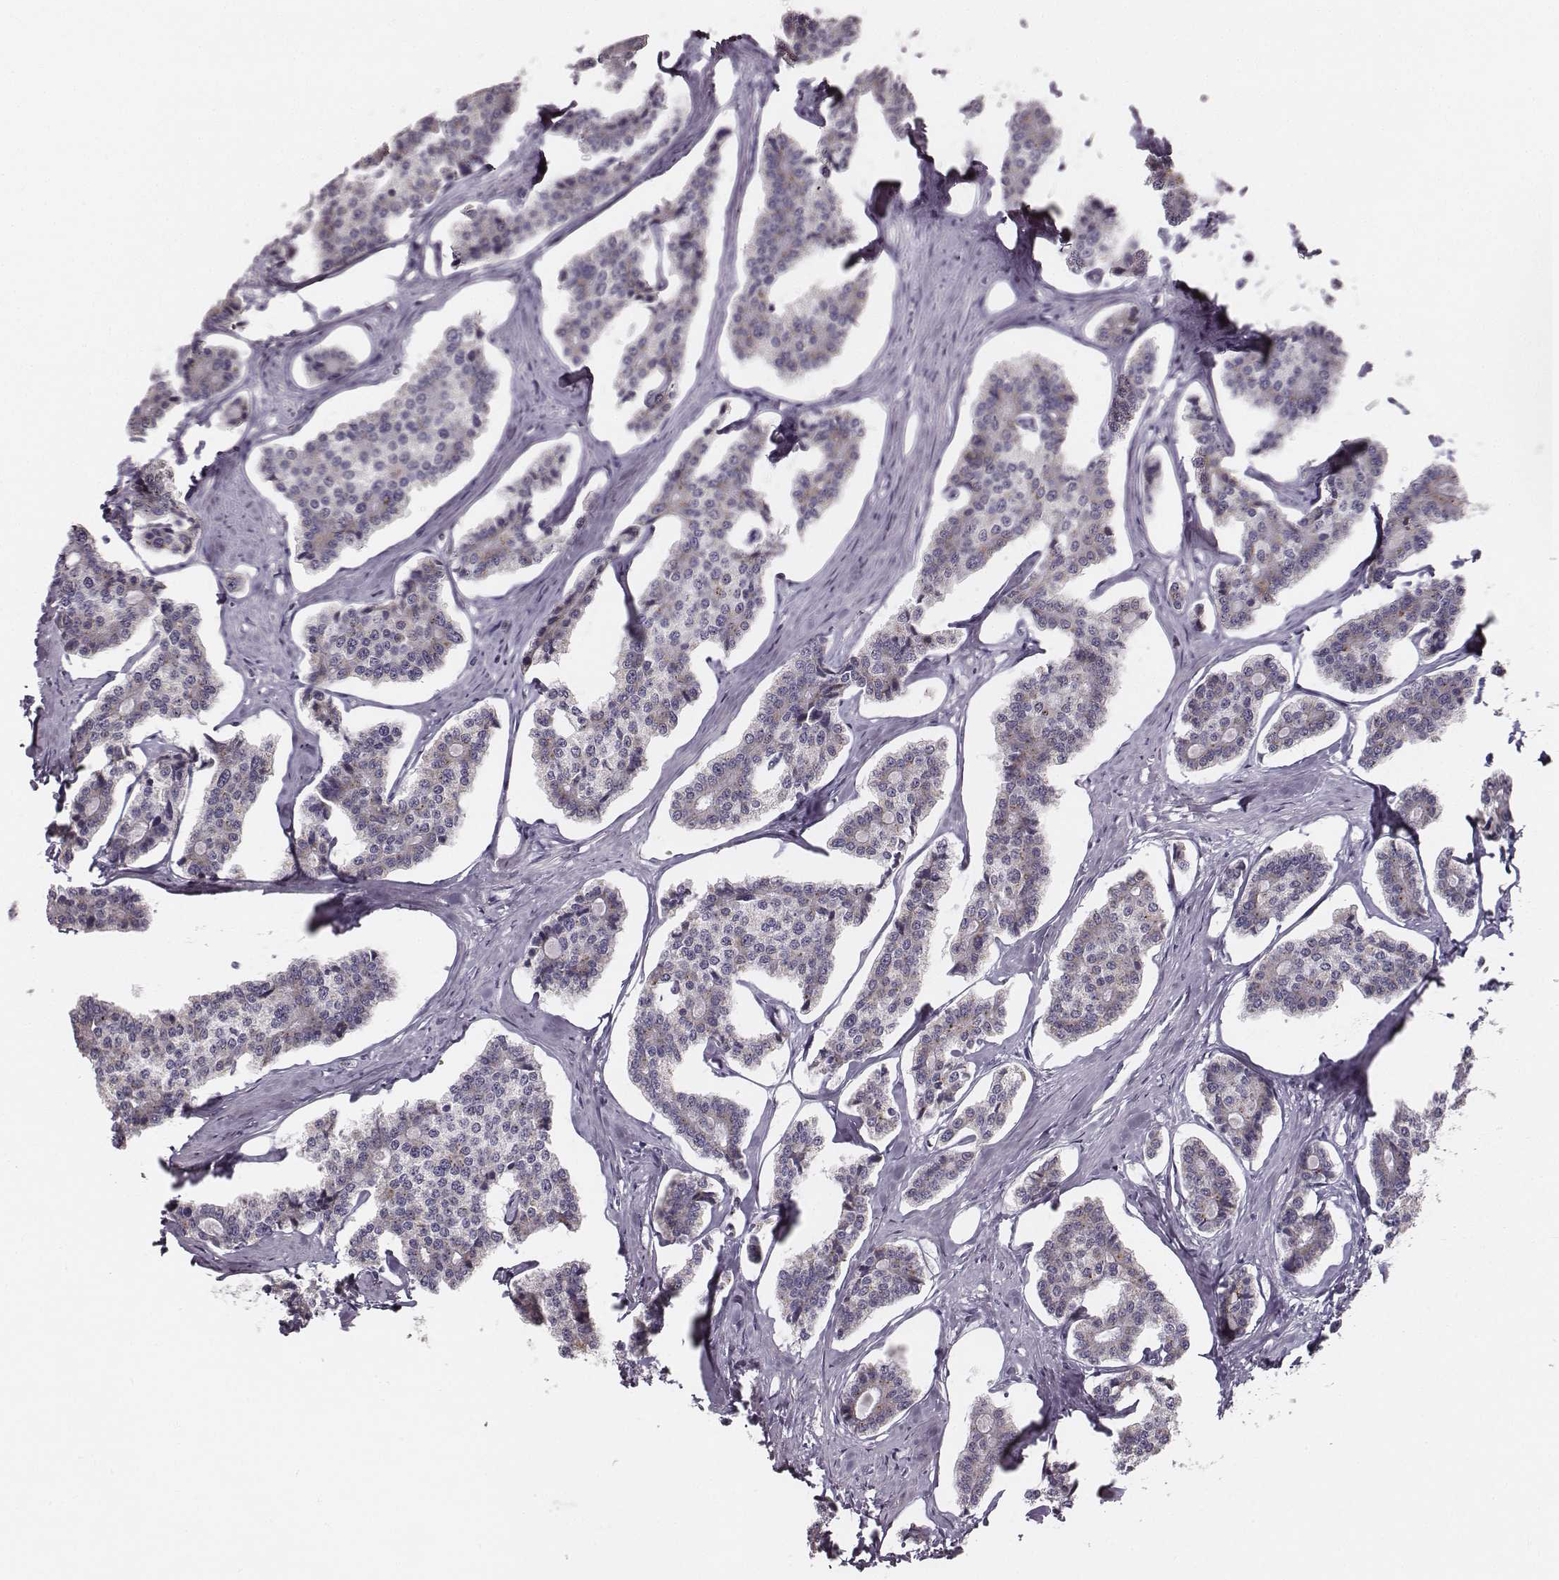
{"staining": {"intensity": "weak", "quantity": "<25%", "location": "cytoplasmic/membranous"}, "tissue": "carcinoid", "cell_type": "Tumor cells", "image_type": "cancer", "snomed": [{"axis": "morphology", "description": "Carcinoid, malignant, NOS"}, {"axis": "topography", "description": "Small intestine"}], "caption": "An immunohistochemistry (IHC) micrograph of malignant carcinoid is shown. There is no staining in tumor cells of malignant carcinoid.", "gene": "UBL4B", "patient": {"sex": "female", "age": 65}}